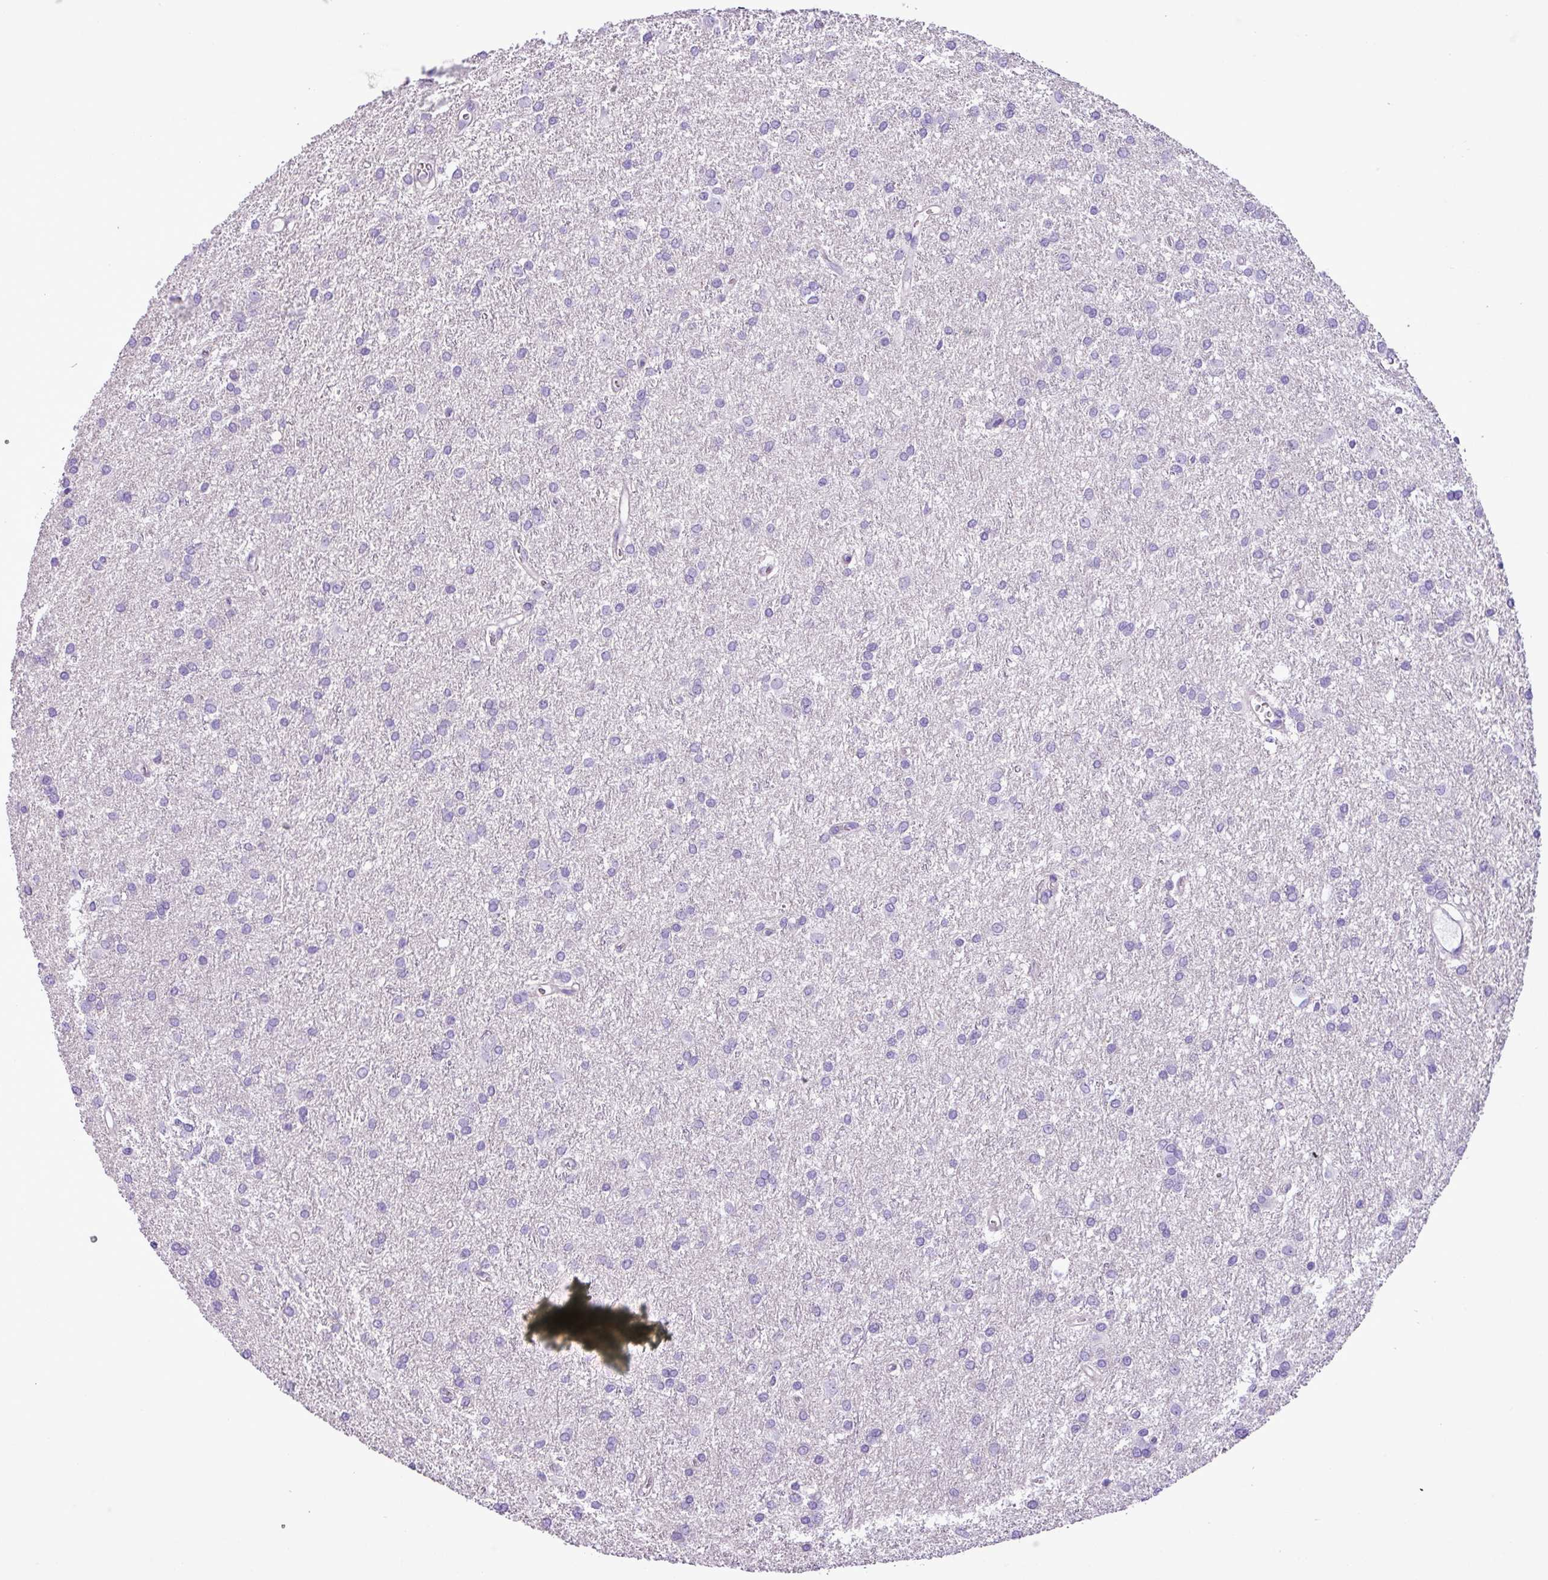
{"staining": {"intensity": "negative", "quantity": "none", "location": "none"}, "tissue": "glioma", "cell_type": "Tumor cells", "image_type": "cancer", "snomed": [{"axis": "morphology", "description": "Glioma, malignant, High grade"}, {"axis": "topography", "description": "Brain"}], "caption": "A photomicrograph of human malignant glioma (high-grade) is negative for staining in tumor cells.", "gene": "ZNF334", "patient": {"sex": "female", "age": 50}}